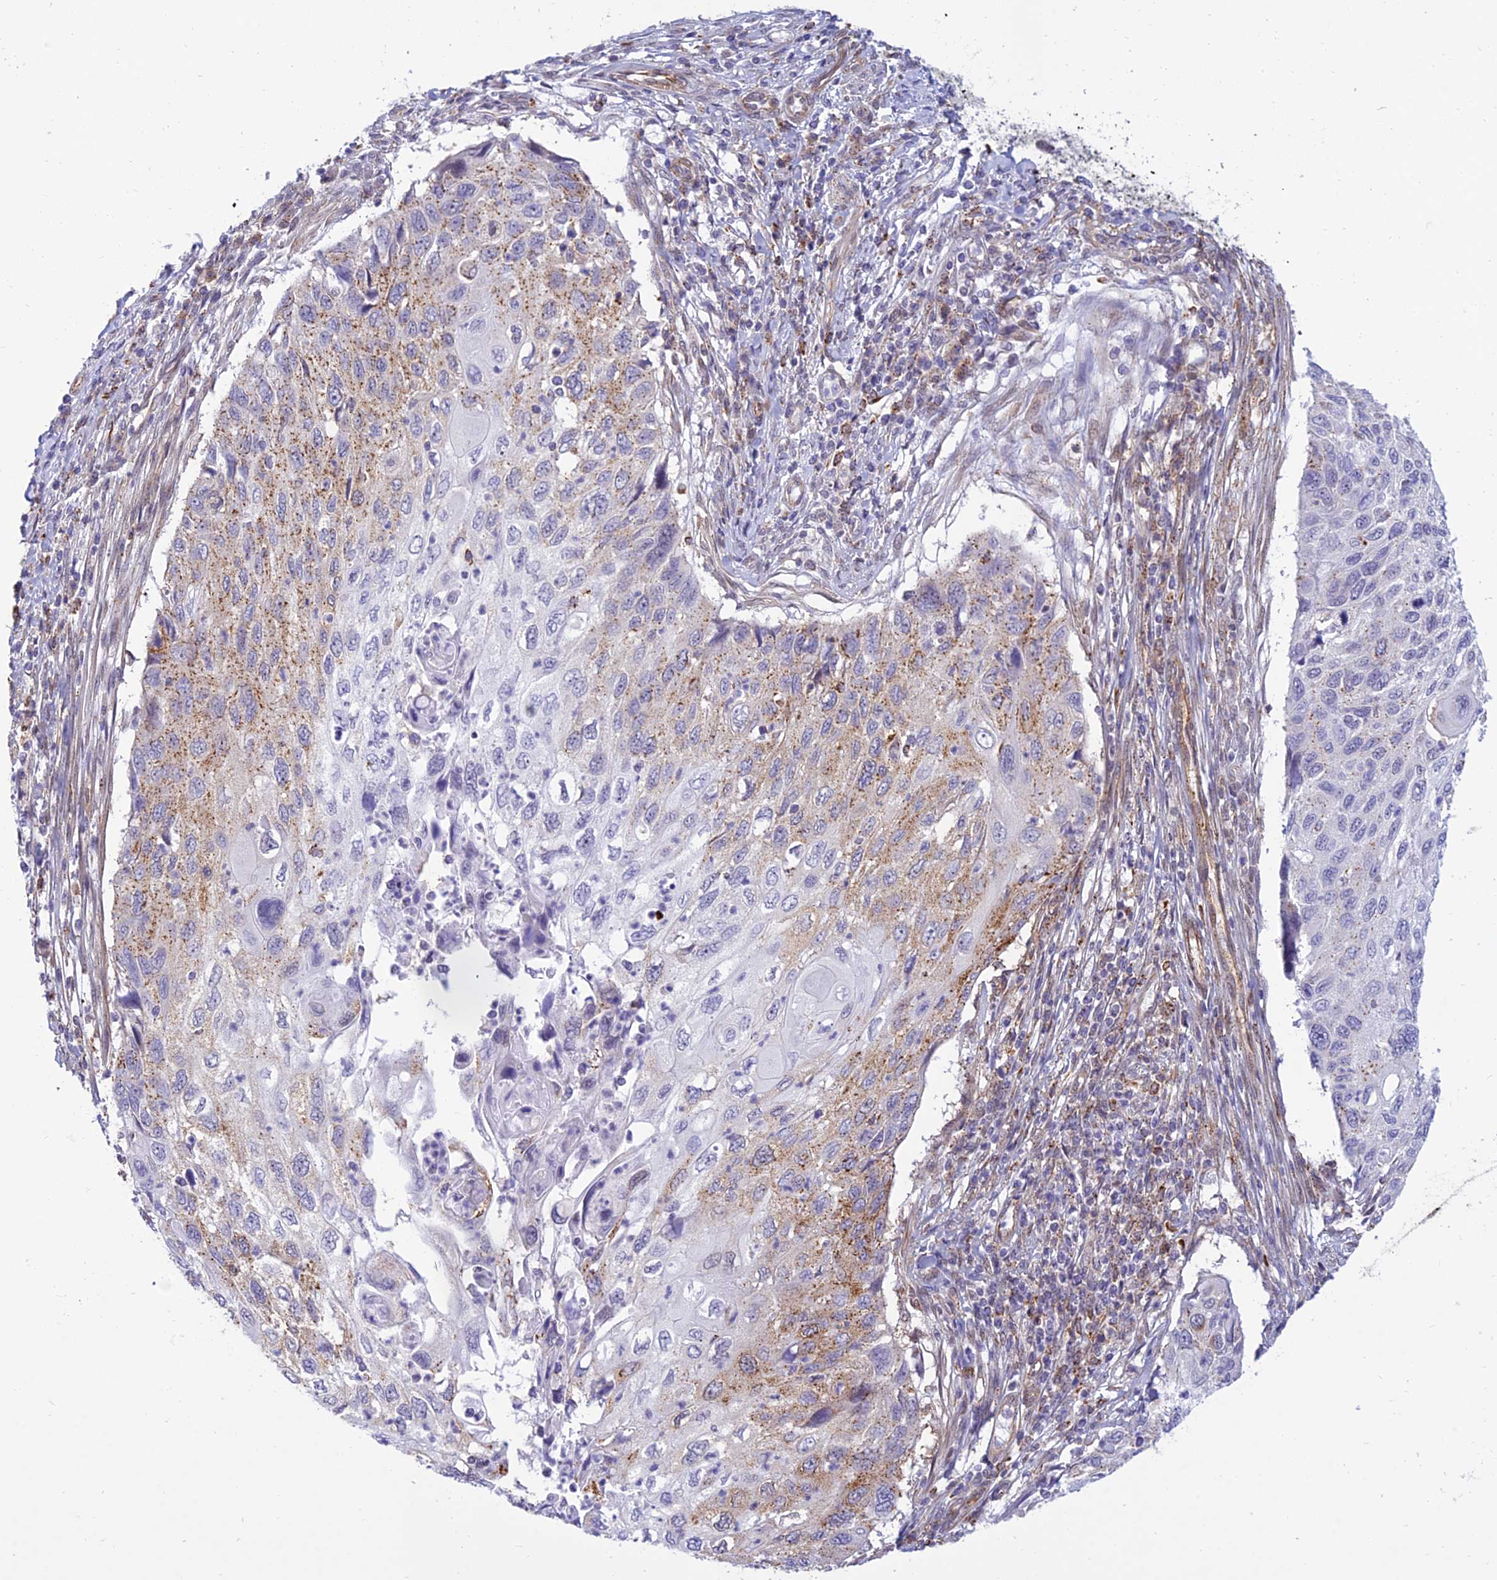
{"staining": {"intensity": "moderate", "quantity": "<25%", "location": "cytoplasmic/membranous"}, "tissue": "cervical cancer", "cell_type": "Tumor cells", "image_type": "cancer", "snomed": [{"axis": "morphology", "description": "Squamous cell carcinoma, NOS"}, {"axis": "topography", "description": "Cervix"}], "caption": "Immunohistochemistry of squamous cell carcinoma (cervical) reveals low levels of moderate cytoplasmic/membranous staining in approximately <25% of tumor cells.", "gene": "SAPCD2", "patient": {"sex": "female", "age": 70}}